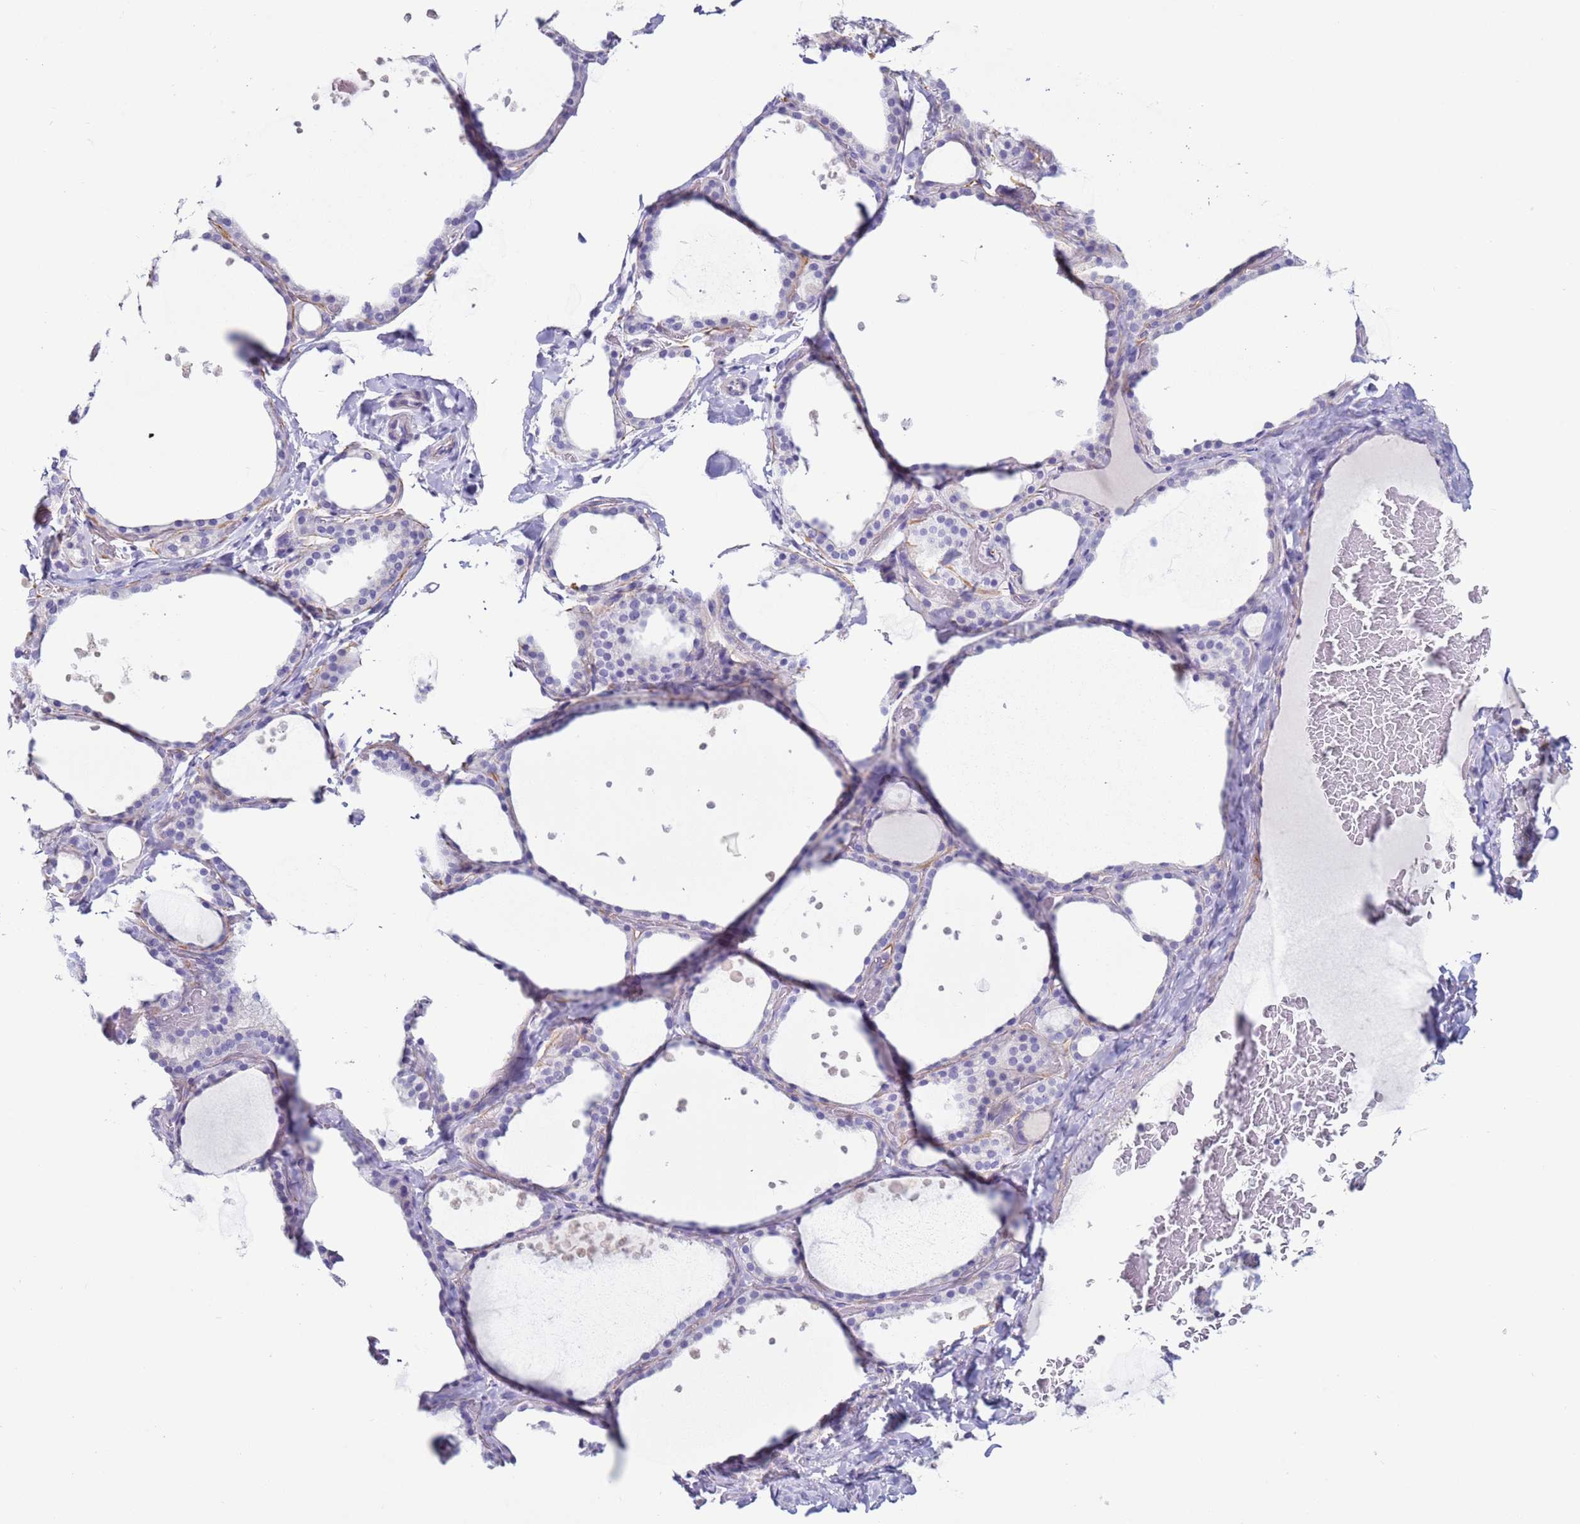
{"staining": {"intensity": "negative", "quantity": "none", "location": "none"}, "tissue": "thyroid gland", "cell_type": "Glandular cells", "image_type": "normal", "snomed": [{"axis": "morphology", "description": "Normal tissue, NOS"}, {"axis": "topography", "description": "Thyroid gland"}], "caption": "Immunohistochemistry (IHC) of unremarkable human thyroid gland displays no staining in glandular cells. (IHC, brightfield microscopy, high magnification).", "gene": "NPAP1", "patient": {"sex": "female", "age": 44}}